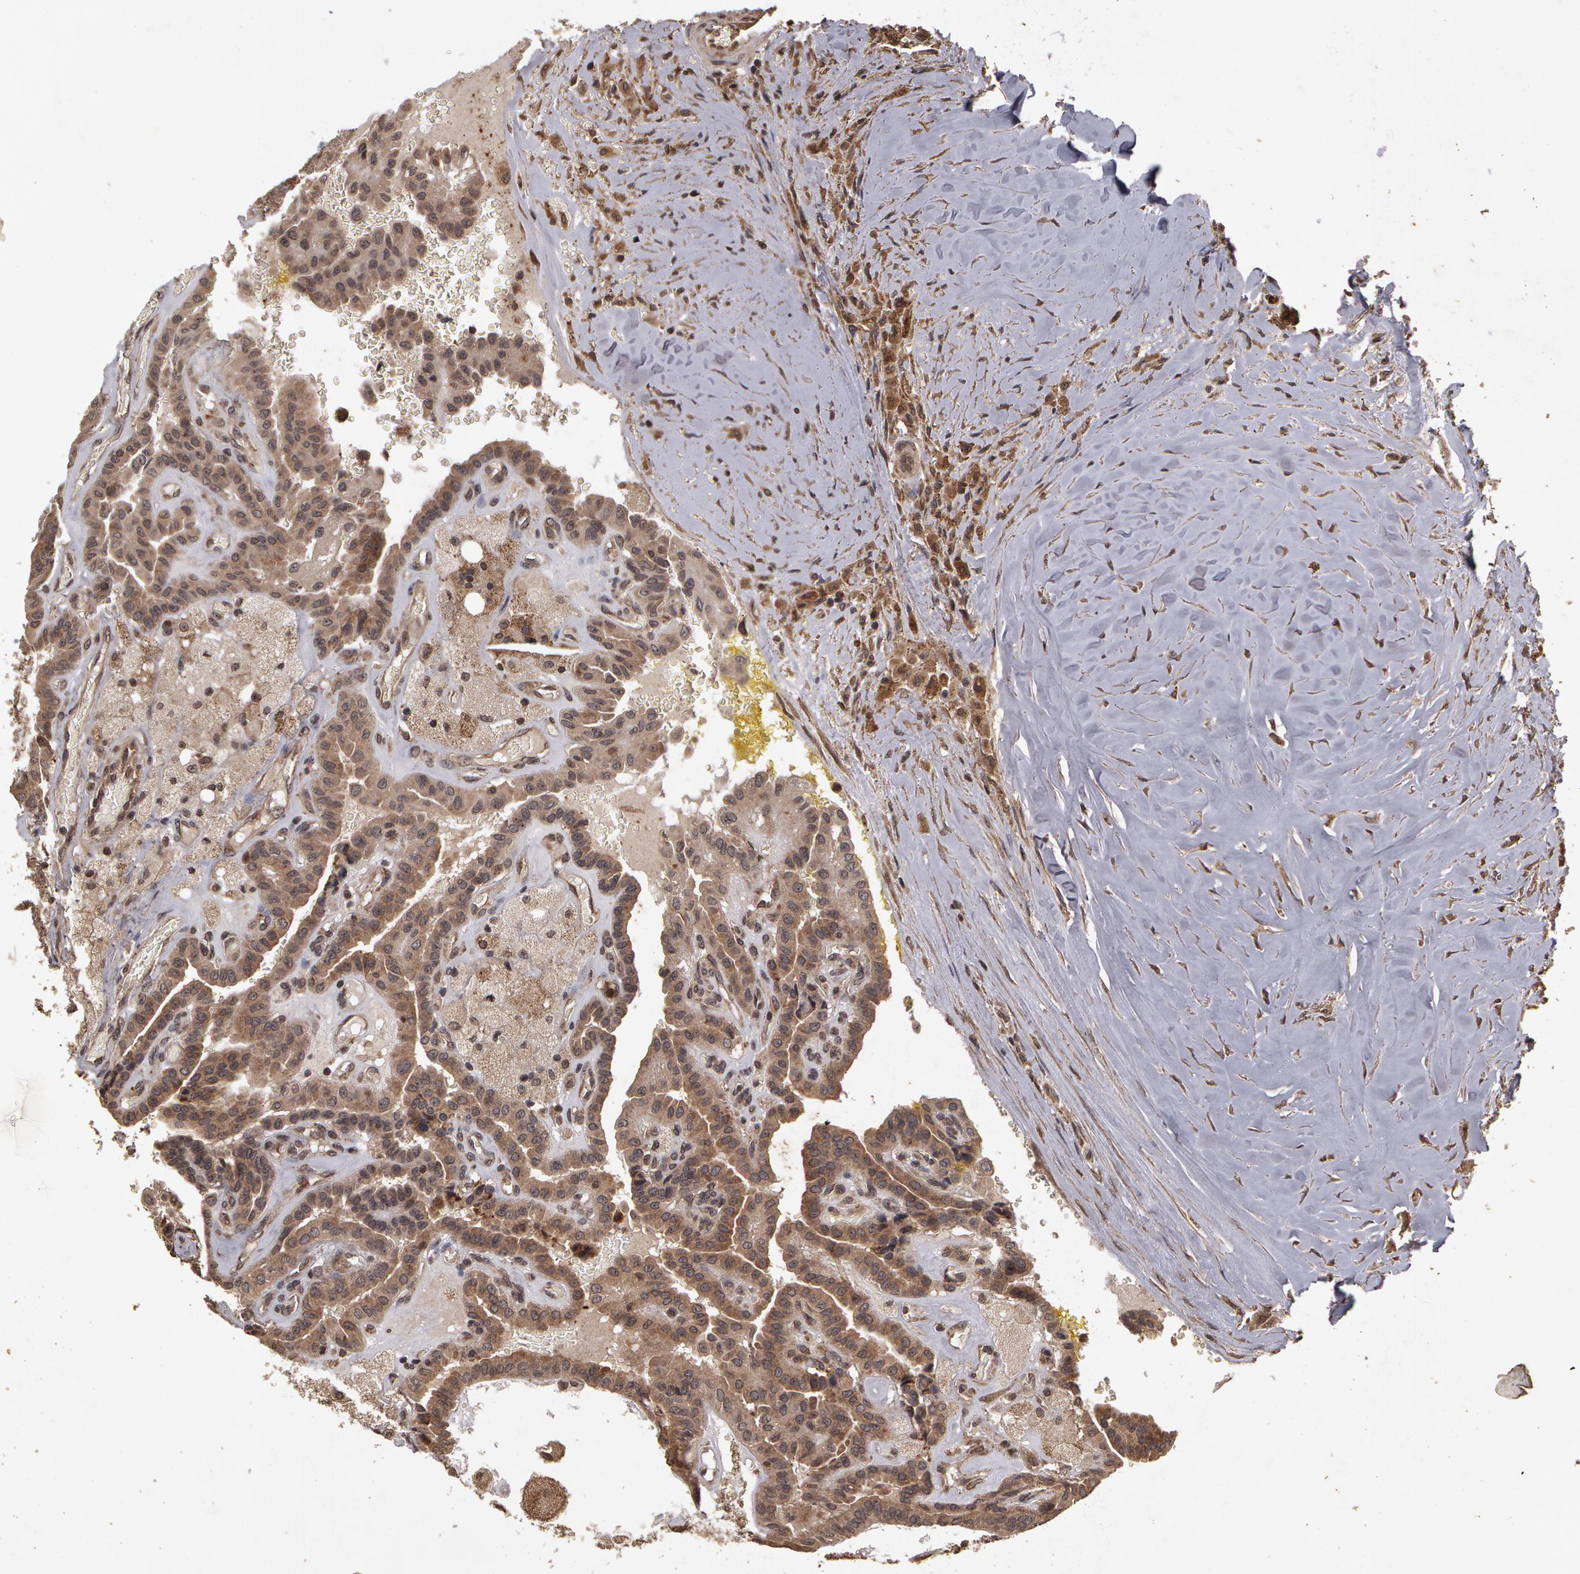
{"staining": {"intensity": "weak", "quantity": ">75%", "location": "cytoplasmic/membranous"}, "tissue": "thyroid cancer", "cell_type": "Tumor cells", "image_type": "cancer", "snomed": [{"axis": "morphology", "description": "Papillary adenocarcinoma, NOS"}, {"axis": "topography", "description": "Thyroid gland"}], "caption": "IHC image of neoplastic tissue: thyroid cancer stained using IHC displays low levels of weak protein expression localized specifically in the cytoplasmic/membranous of tumor cells, appearing as a cytoplasmic/membranous brown color.", "gene": "CALR", "patient": {"sex": "male", "age": 87}}